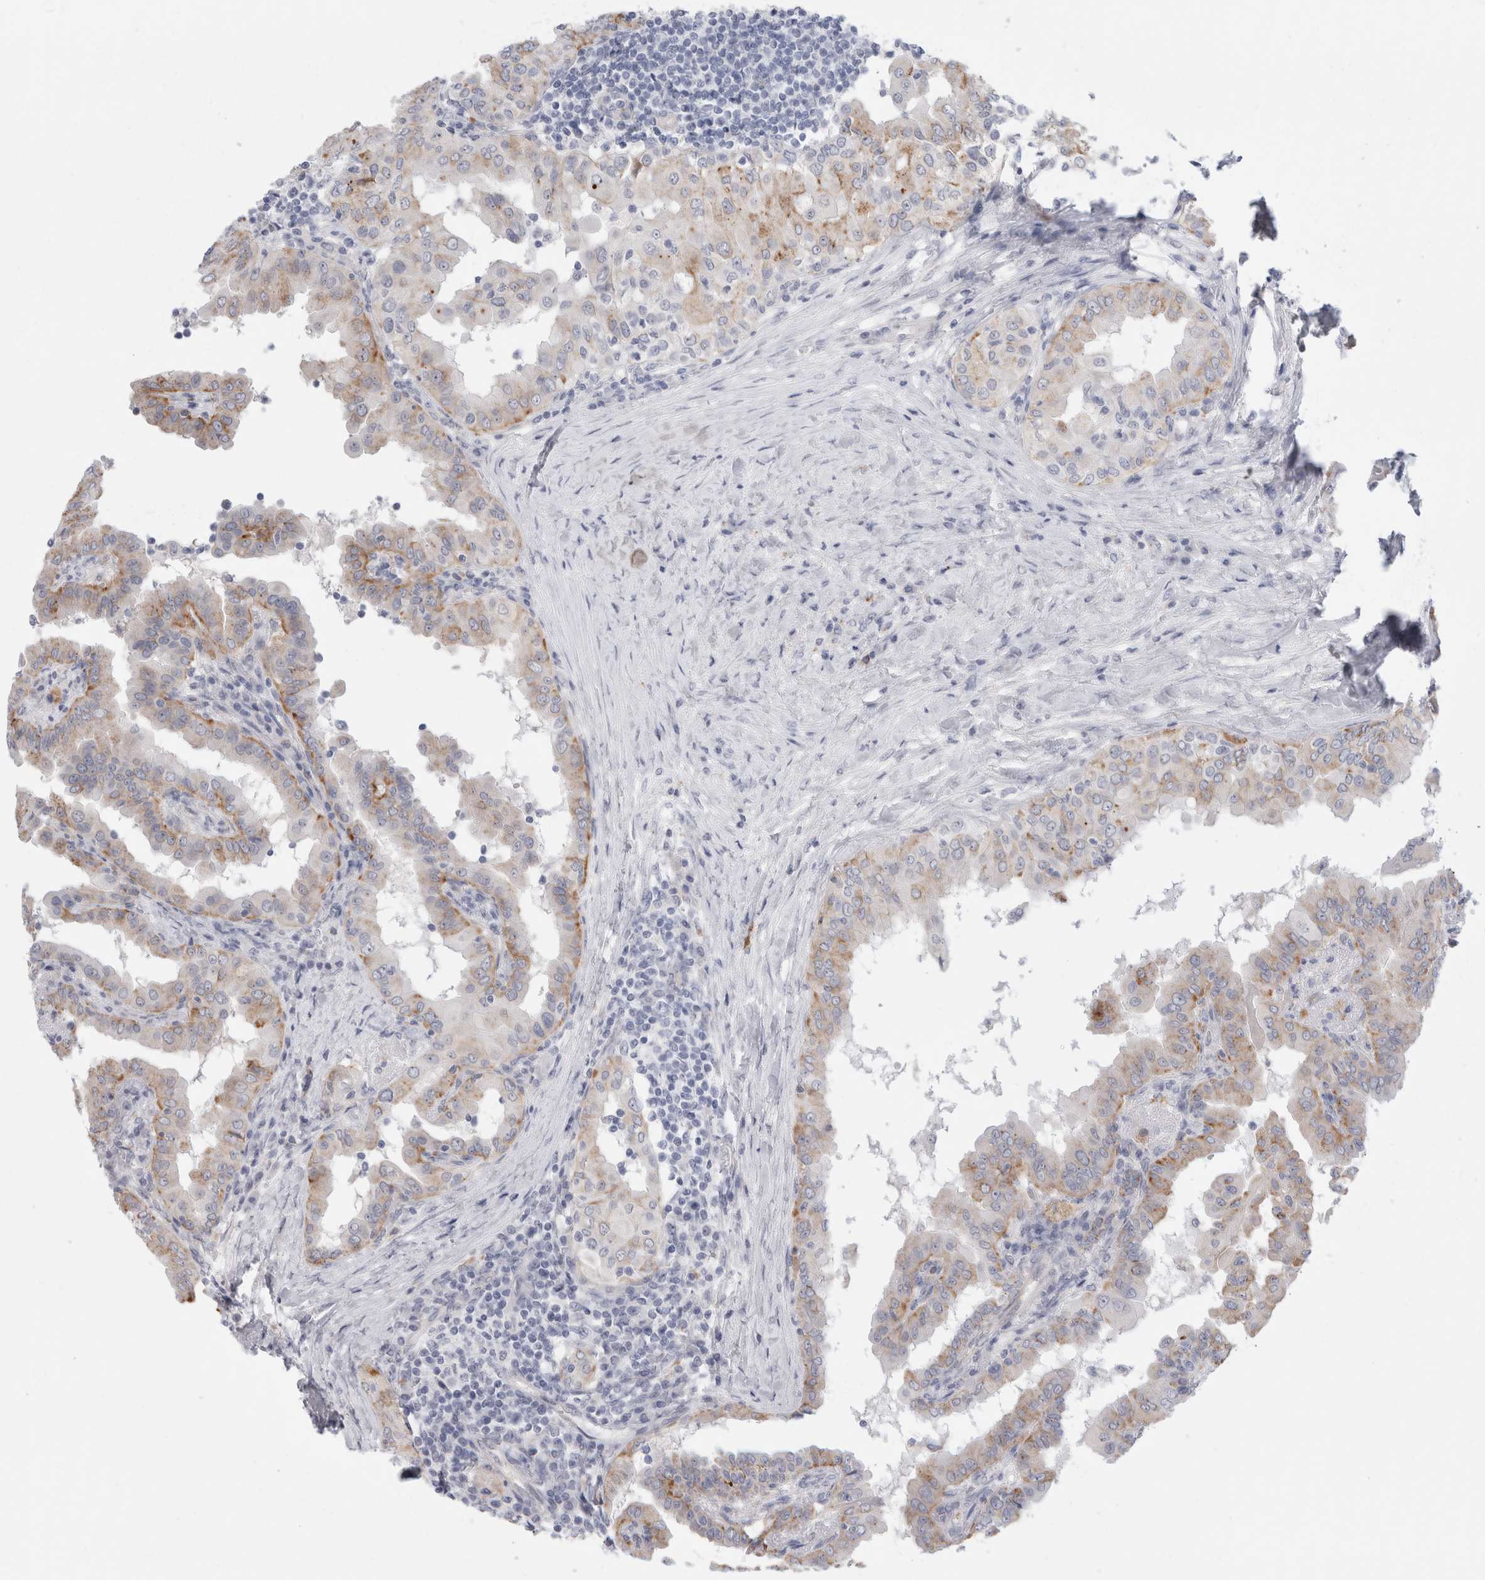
{"staining": {"intensity": "moderate", "quantity": "25%-75%", "location": "cytoplasmic/membranous"}, "tissue": "thyroid cancer", "cell_type": "Tumor cells", "image_type": "cancer", "snomed": [{"axis": "morphology", "description": "Papillary adenocarcinoma, NOS"}, {"axis": "topography", "description": "Thyroid gland"}], "caption": "This is a histology image of IHC staining of thyroid cancer, which shows moderate positivity in the cytoplasmic/membranous of tumor cells.", "gene": "ANKMY1", "patient": {"sex": "male", "age": 33}}